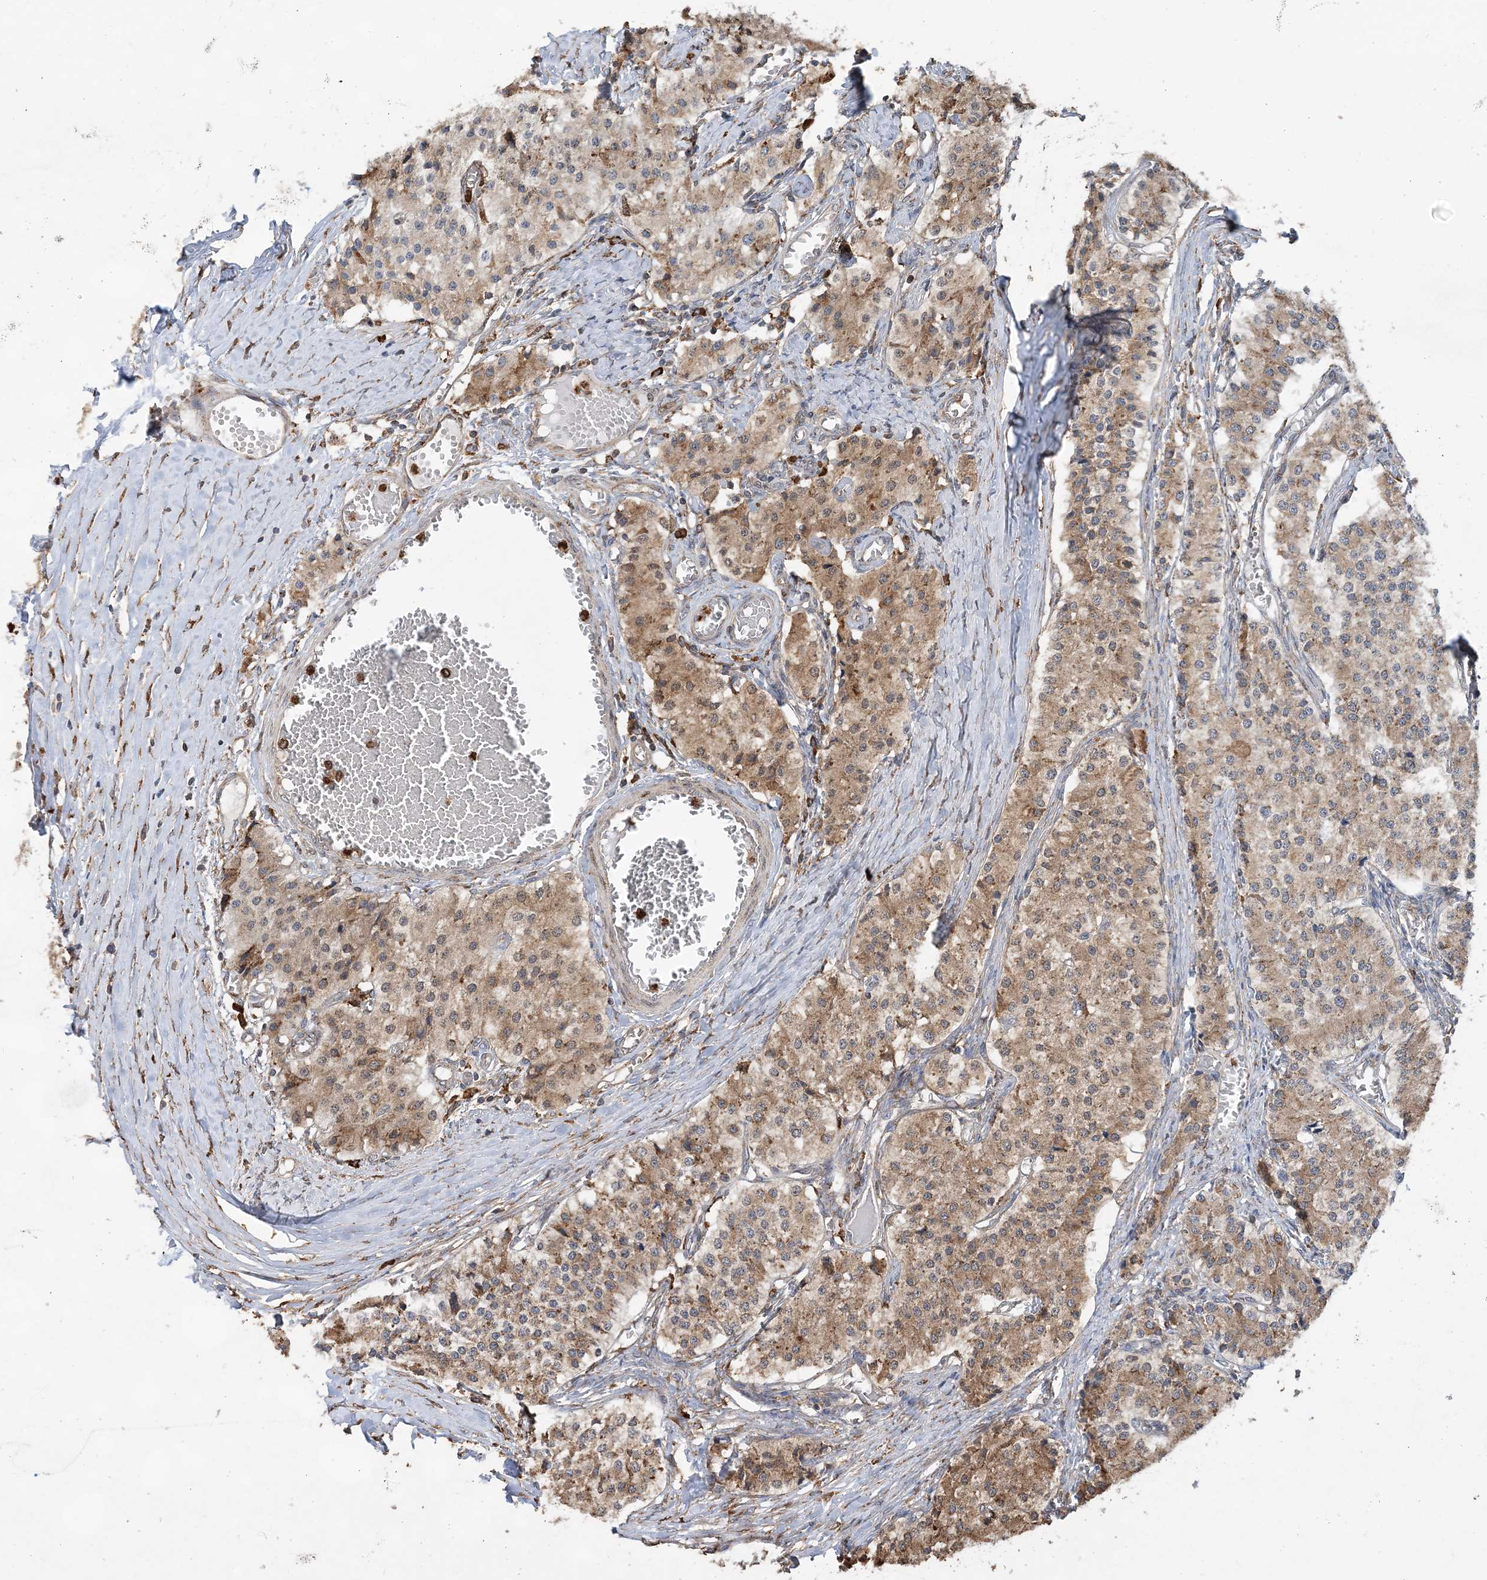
{"staining": {"intensity": "moderate", "quantity": ">75%", "location": "cytoplasmic/membranous"}, "tissue": "carcinoid", "cell_type": "Tumor cells", "image_type": "cancer", "snomed": [{"axis": "morphology", "description": "Carcinoid, malignant, NOS"}, {"axis": "topography", "description": "Colon"}], "caption": "Carcinoid stained with a brown dye exhibits moderate cytoplasmic/membranous positive expression in about >75% of tumor cells.", "gene": "WDR12", "patient": {"sex": "female", "age": 52}}